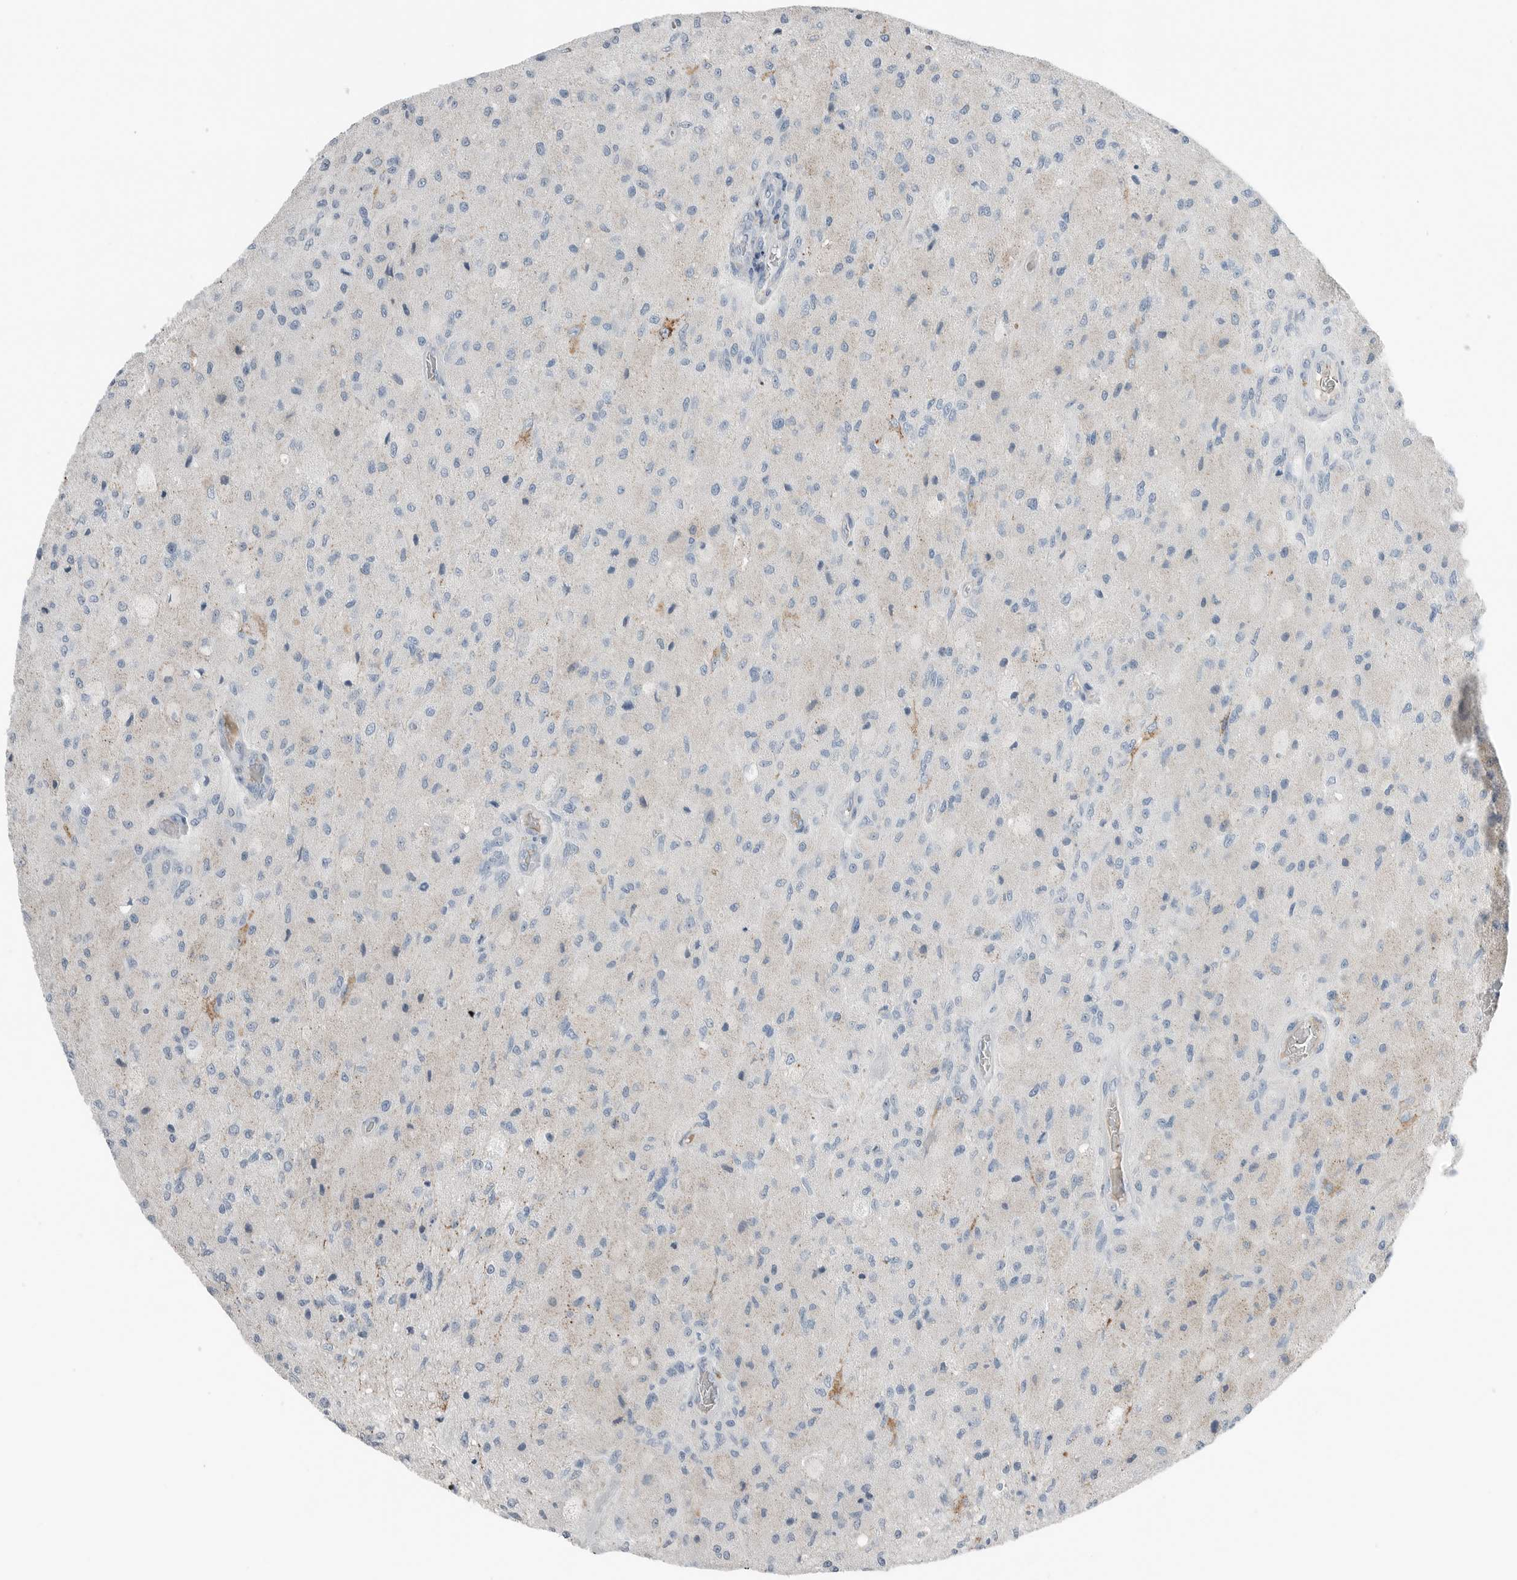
{"staining": {"intensity": "negative", "quantity": "none", "location": "none"}, "tissue": "glioma", "cell_type": "Tumor cells", "image_type": "cancer", "snomed": [{"axis": "morphology", "description": "Normal tissue, NOS"}, {"axis": "morphology", "description": "Glioma, malignant, High grade"}, {"axis": "topography", "description": "Cerebral cortex"}], "caption": "There is no significant expression in tumor cells of malignant high-grade glioma.", "gene": "SERPINB7", "patient": {"sex": "male", "age": 77}}